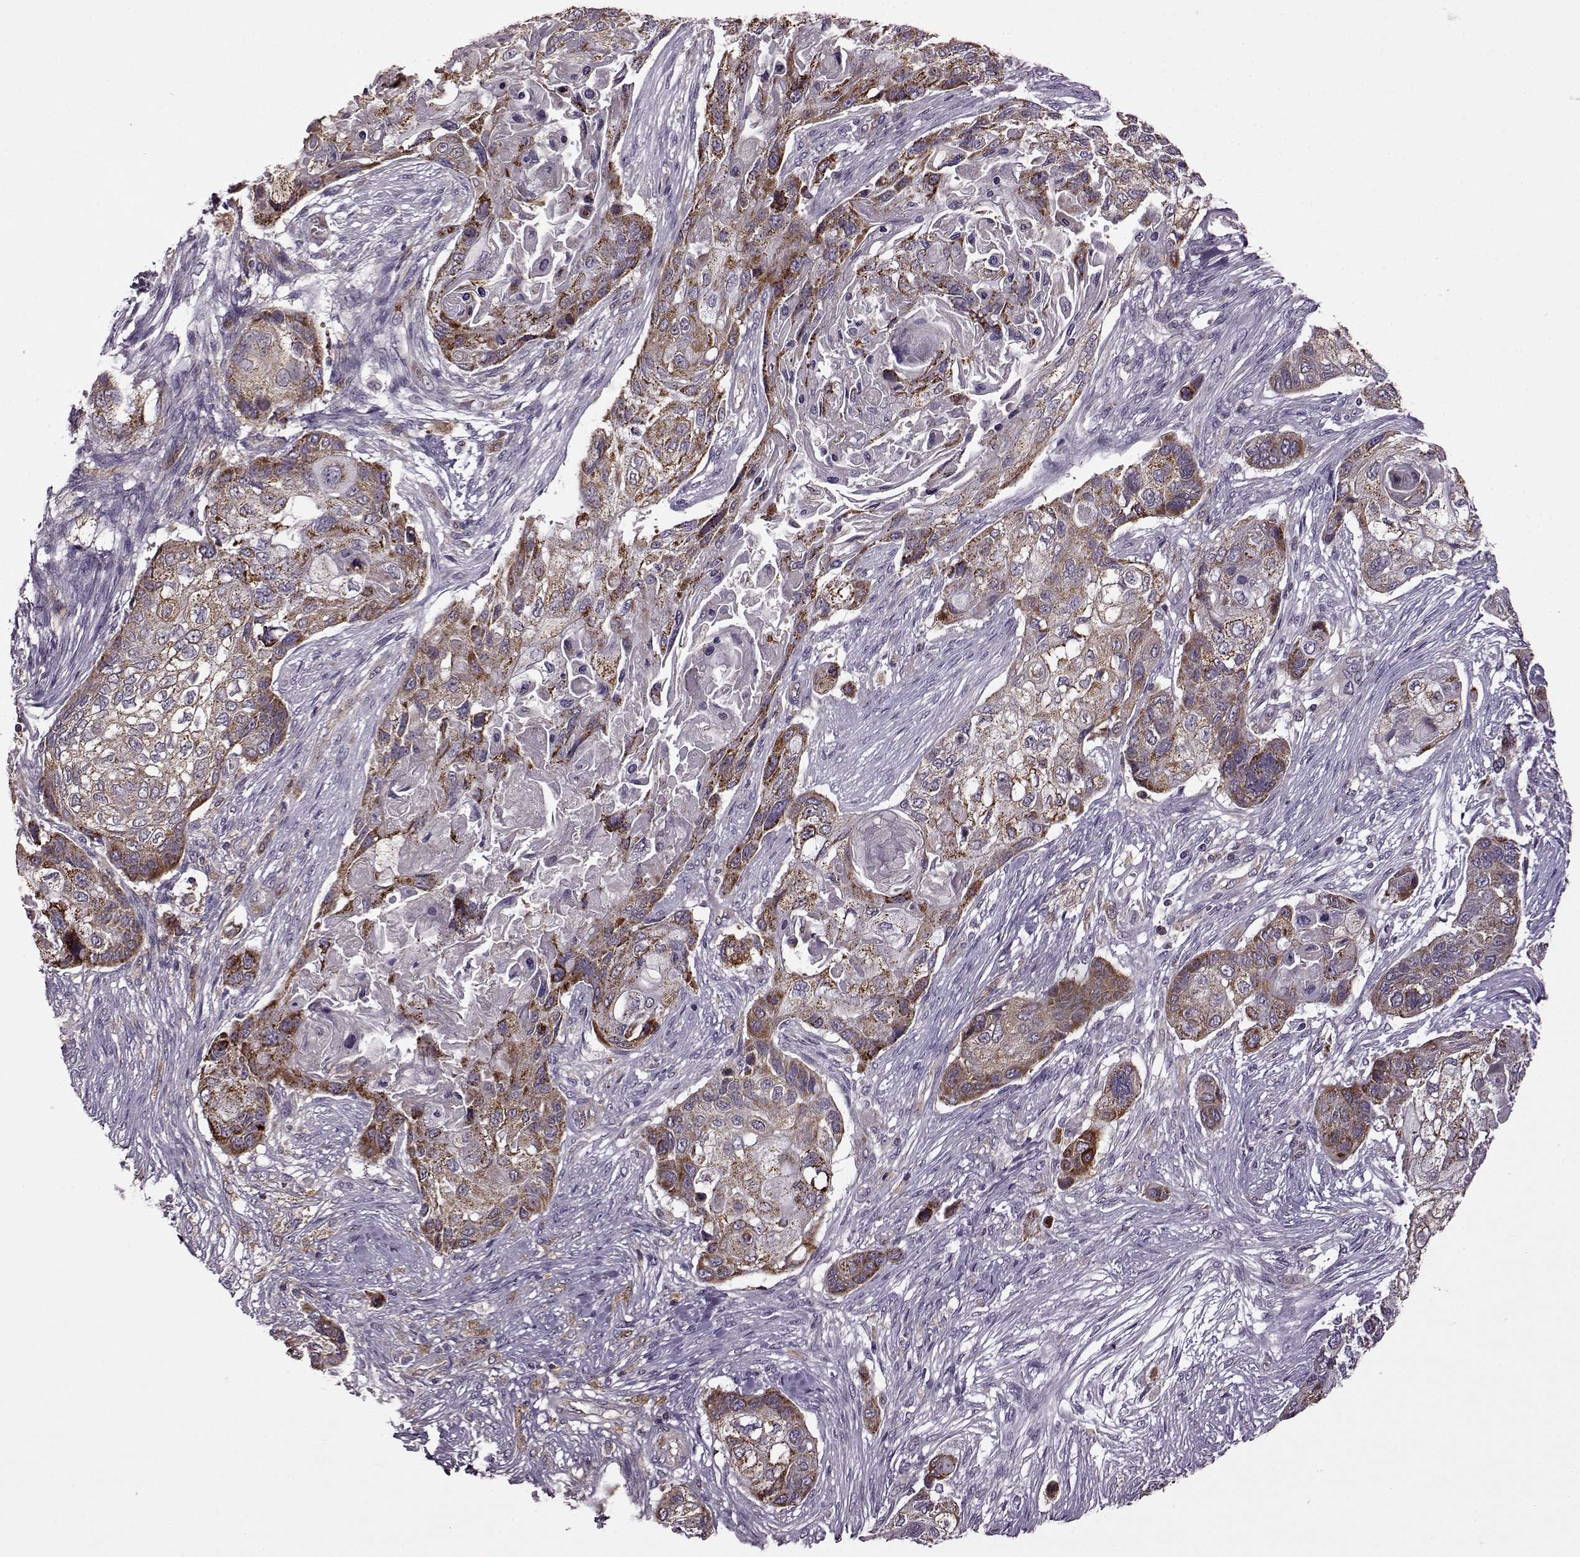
{"staining": {"intensity": "strong", "quantity": ">75%", "location": "cytoplasmic/membranous"}, "tissue": "lung cancer", "cell_type": "Tumor cells", "image_type": "cancer", "snomed": [{"axis": "morphology", "description": "Squamous cell carcinoma, NOS"}, {"axis": "topography", "description": "Lung"}], "caption": "Brown immunohistochemical staining in human lung cancer (squamous cell carcinoma) demonstrates strong cytoplasmic/membranous positivity in about >75% of tumor cells. (Brightfield microscopy of DAB IHC at high magnification).", "gene": "MTSS1", "patient": {"sex": "male", "age": 69}}